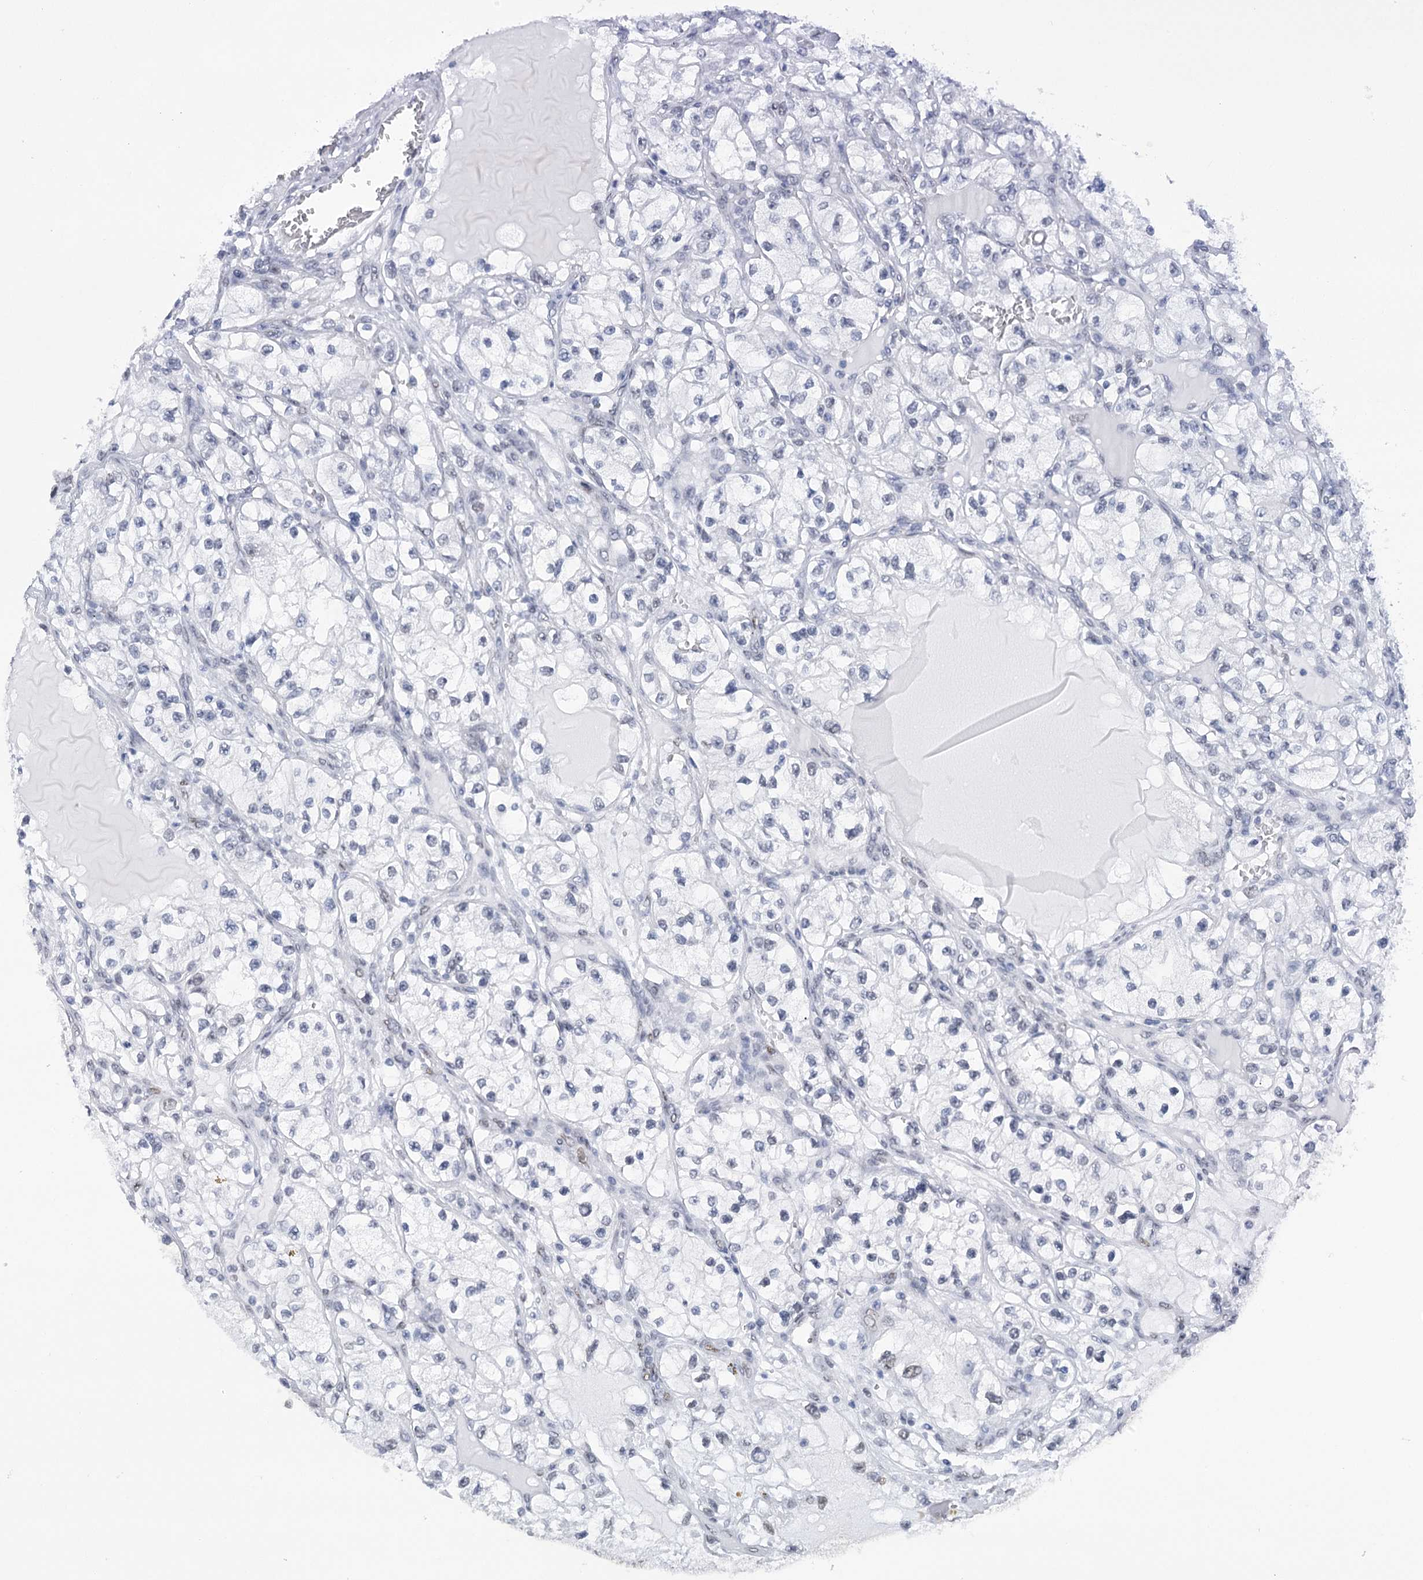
{"staining": {"intensity": "negative", "quantity": "none", "location": "none"}, "tissue": "renal cancer", "cell_type": "Tumor cells", "image_type": "cancer", "snomed": [{"axis": "morphology", "description": "Adenocarcinoma, NOS"}, {"axis": "topography", "description": "Kidney"}], "caption": "Histopathology image shows no protein staining in tumor cells of adenocarcinoma (renal) tissue.", "gene": "HNRNPA0", "patient": {"sex": "female", "age": 57}}